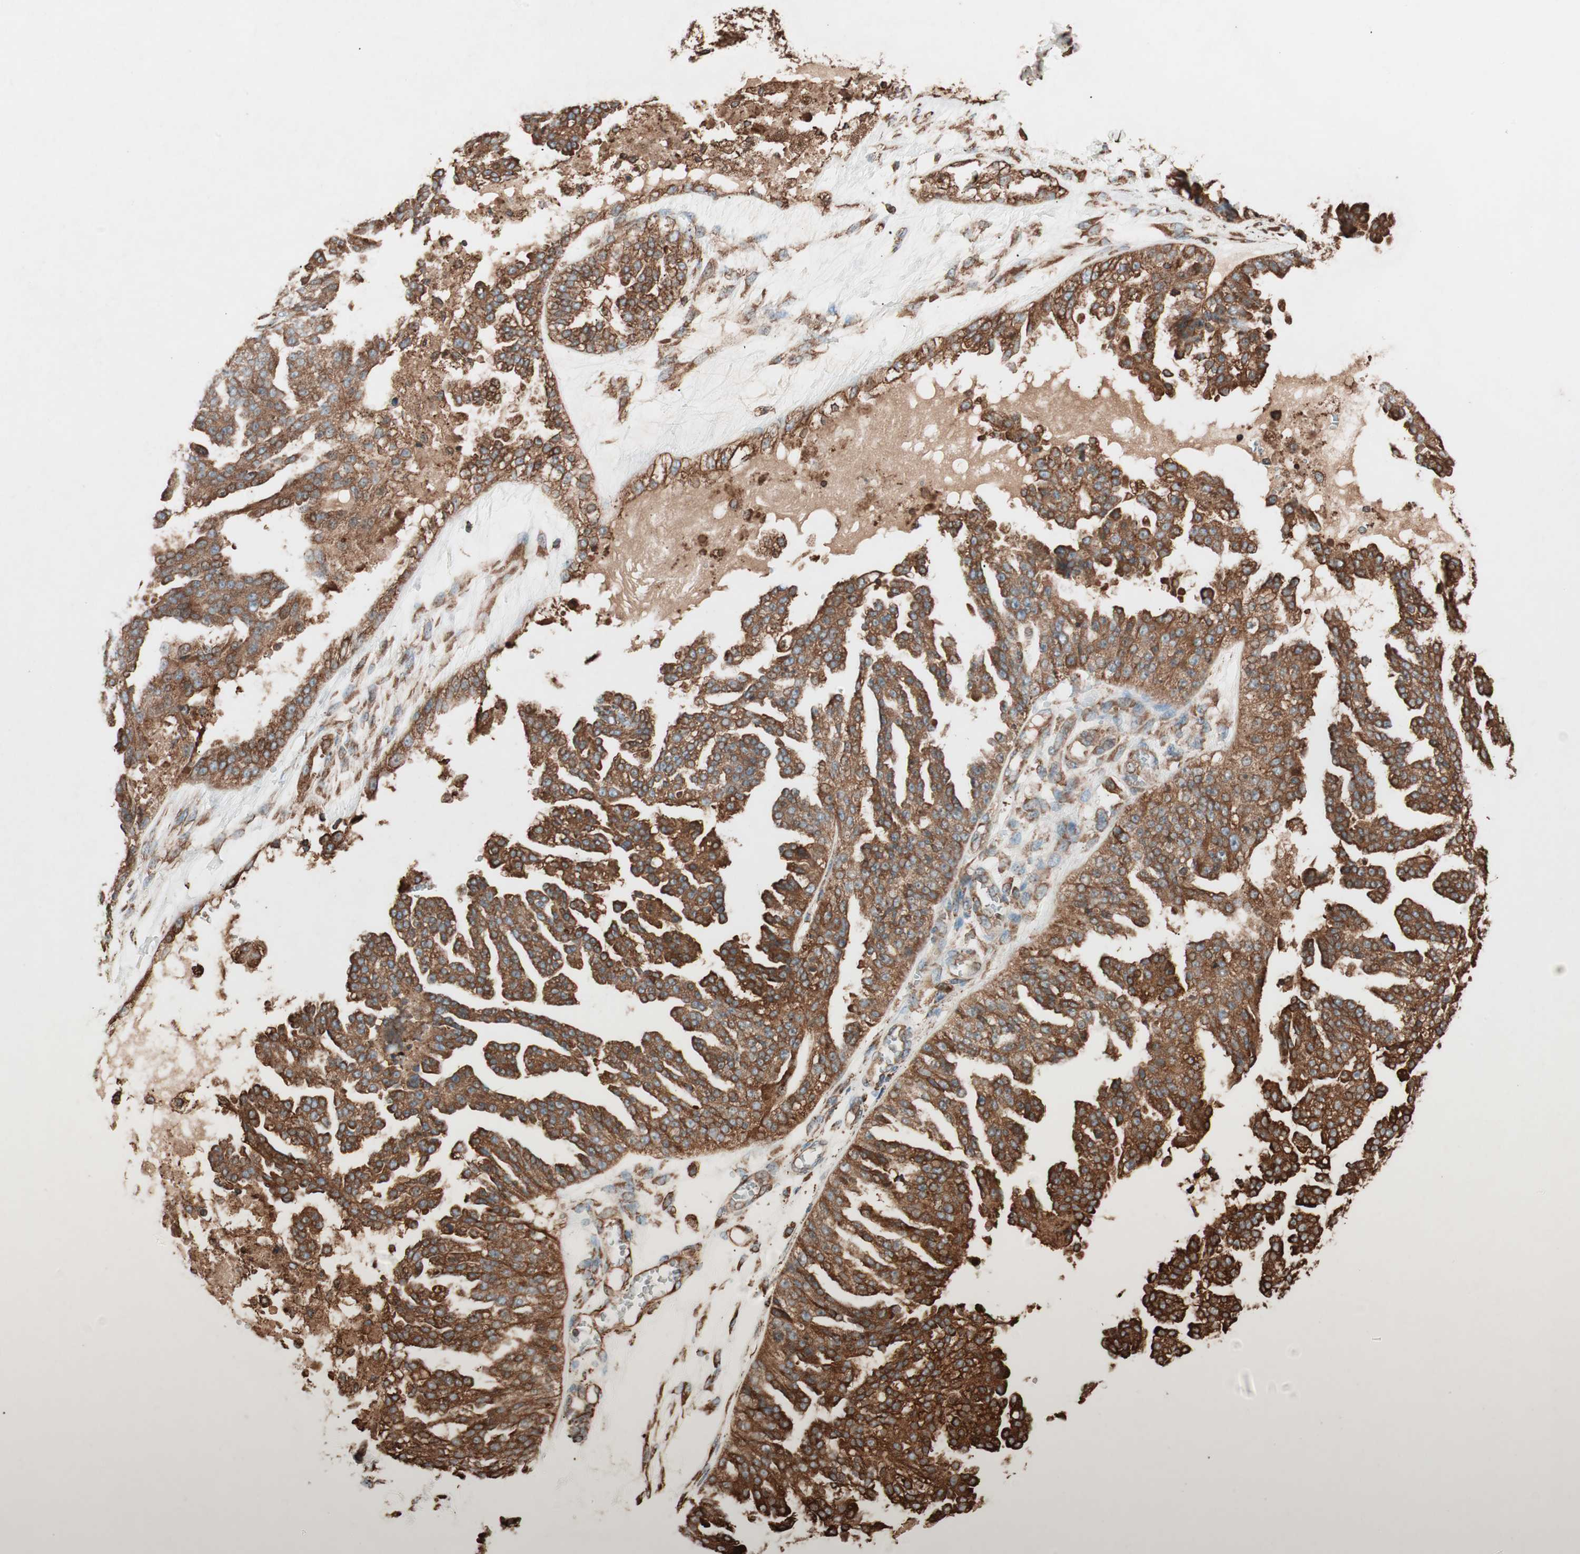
{"staining": {"intensity": "strong", "quantity": ">75%", "location": "cytoplasmic/membranous"}, "tissue": "ovarian cancer", "cell_type": "Tumor cells", "image_type": "cancer", "snomed": [{"axis": "morphology", "description": "Carcinoma, NOS"}, {"axis": "topography", "description": "Soft tissue"}, {"axis": "topography", "description": "Ovary"}], "caption": "A brown stain shows strong cytoplasmic/membranous expression of a protein in human ovarian carcinoma tumor cells. (DAB IHC, brown staining for protein, blue staining for nuclei).", "gene": "VEGFA", "patient": {"sex": "female", "age": 54}}